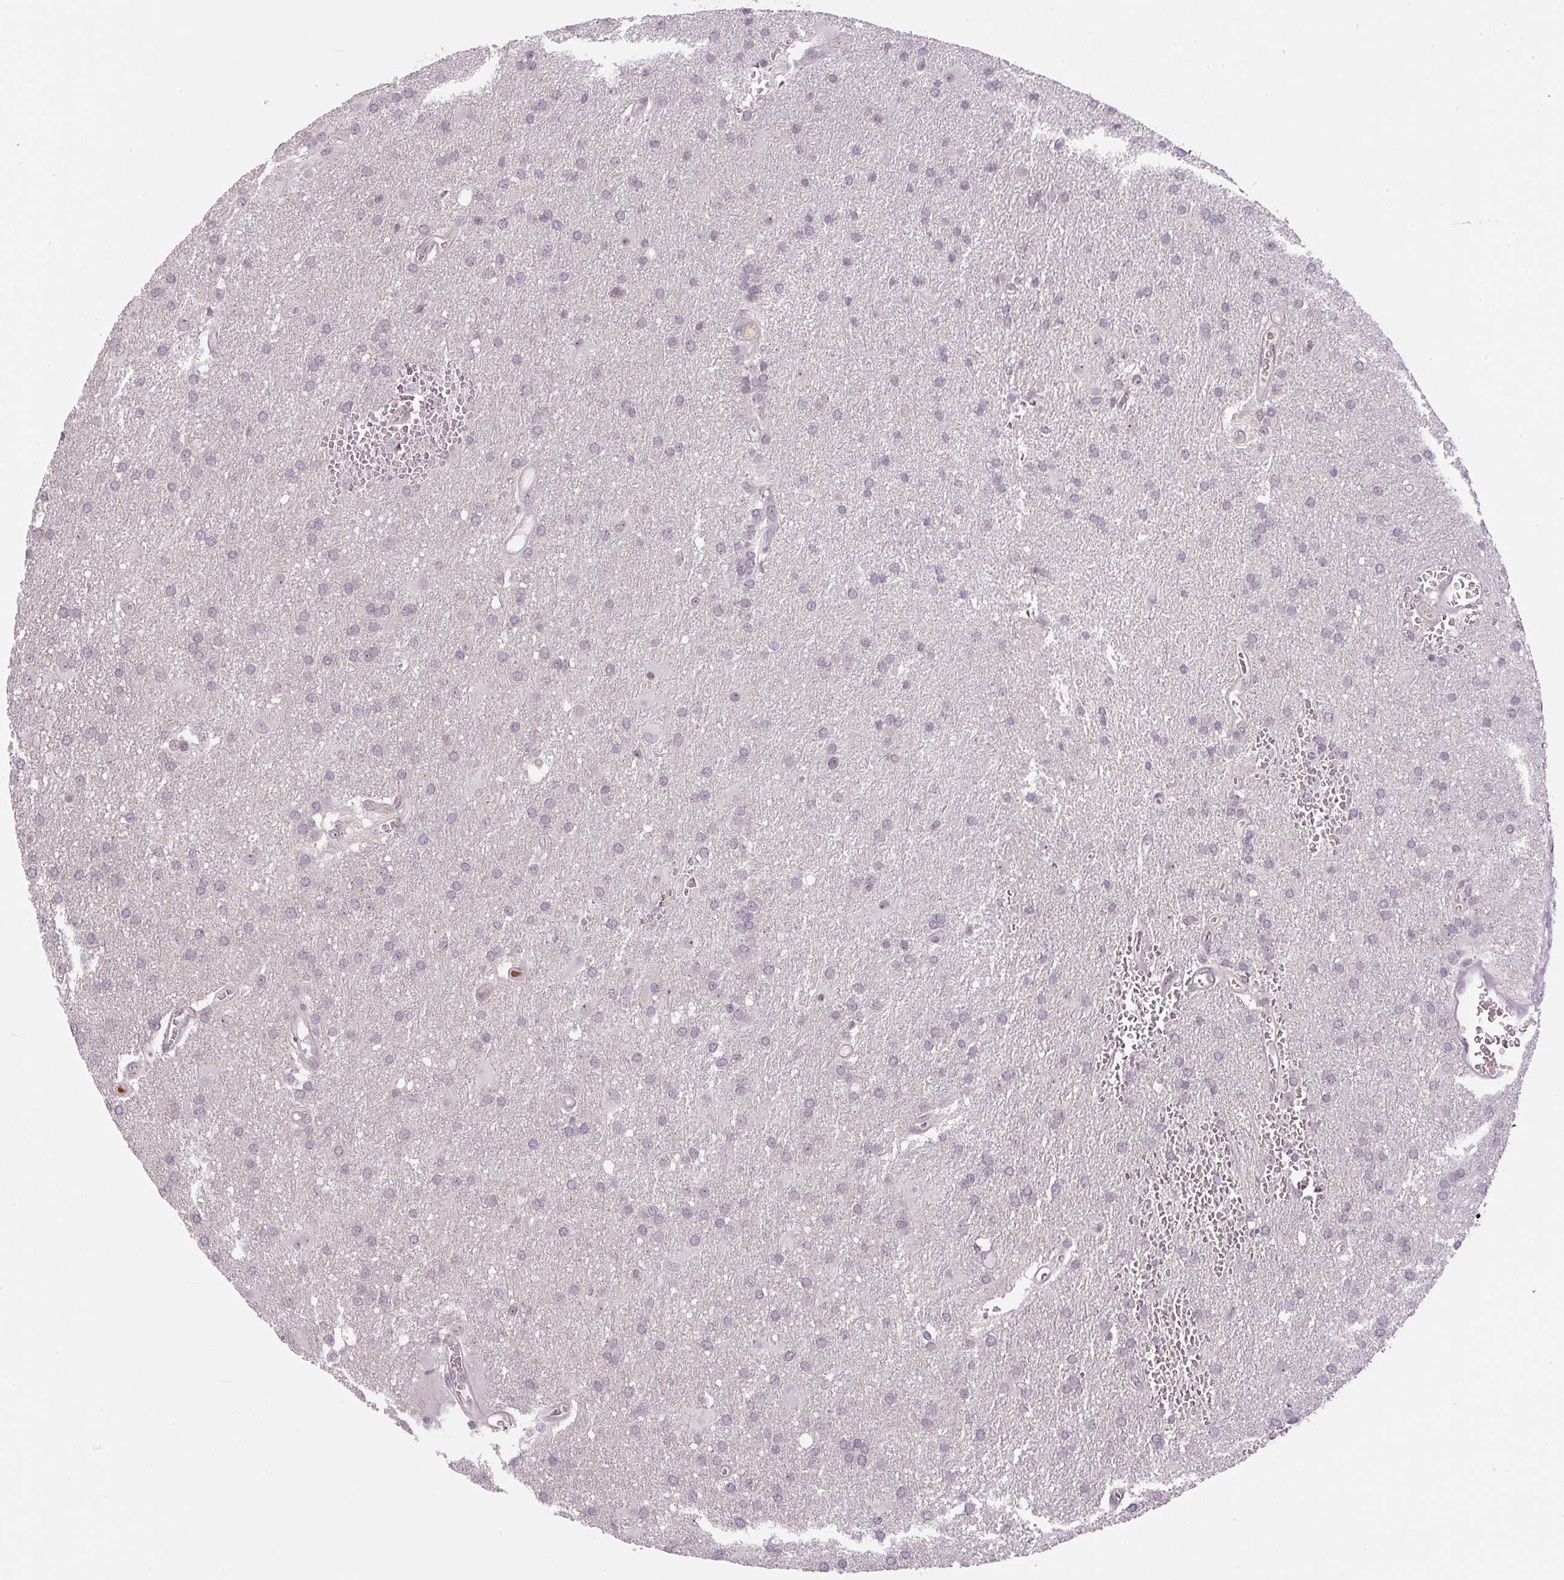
{"staining": {"intensity": "negative", "quantity": "none", "location": "none"}, "tissue": "glioma", "cell_type": "Tumor cells", "image_type": "cancer", "snomed": [{"axis": "morphology", "description": "Glioma, malignant, Low grade"}, {"axis": "topography", "description": "Brain"}], "caption": "IHC micrograph of malignant low-grade glioma stained for a protein (brown), which exhibits no staining in tumor cells. (DAB (3,3'-diaminobenzidine) IHC visualized using brightfield microscopy, high magnification).", "gene": "SGF29", "patient": {"sex": "male", "age": 66}}